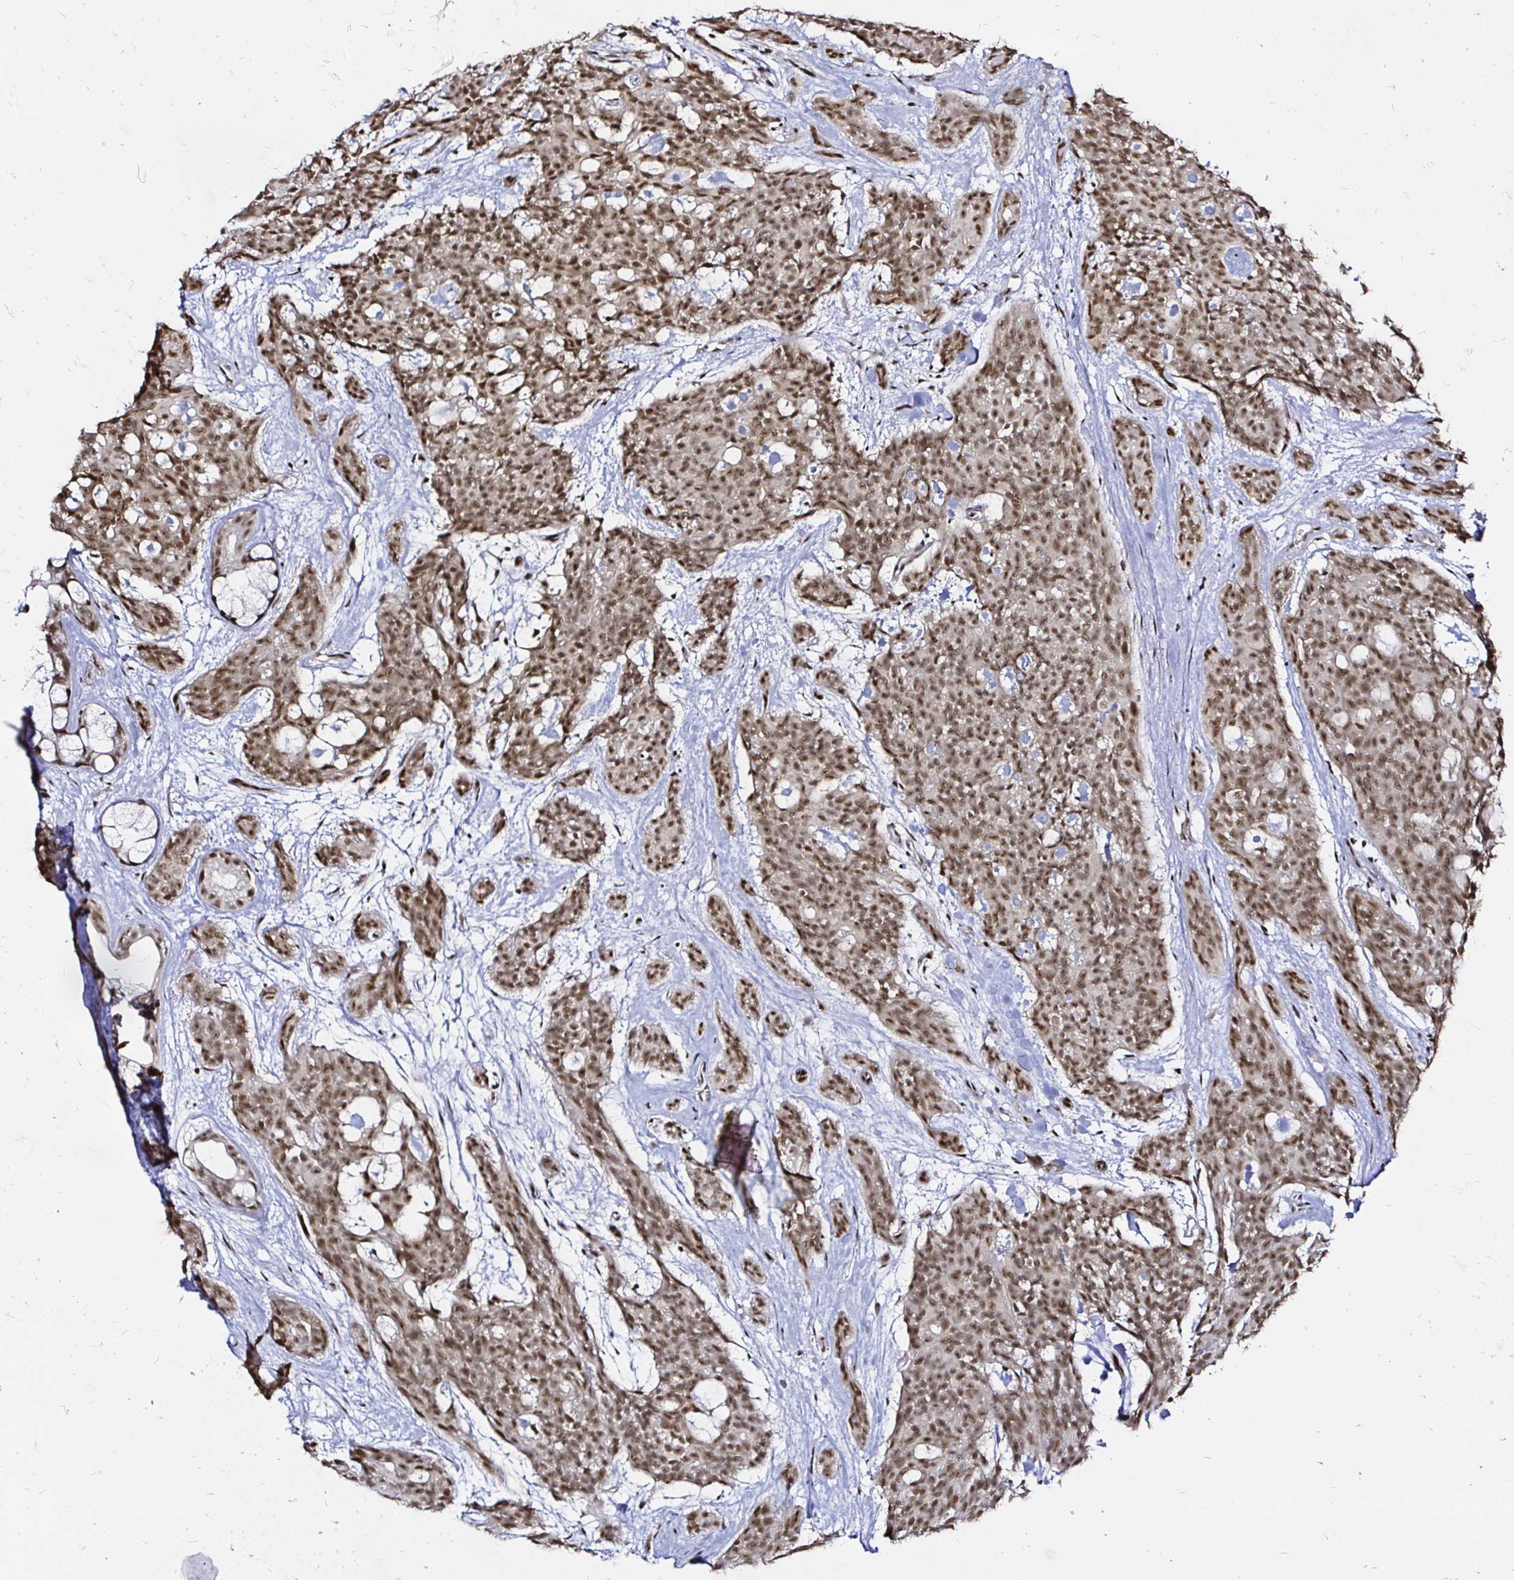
{"staining": {"intensity": "moderate", "quantity": ">75%", "location": "nuclear"}, "tissue": "head and neck cancer", "cell_type": "Tumor cells", "image_type": "cancer", "snomed": [{"axis": "morphology", "description": "Adenocarcinoma, NOS"}, {"axis": "topography", "description": "Head-Neck"}], "caption": "A high-resolution photomicrograph shows immunohistochemistry (IHC) staining of head and neck cancer (adenocarcinoma), which shows moderate nuclear expression in approximately >75% of tumor cells.", "gene": "SNRPC", "patient": {"sex": "male", "age": 66}}